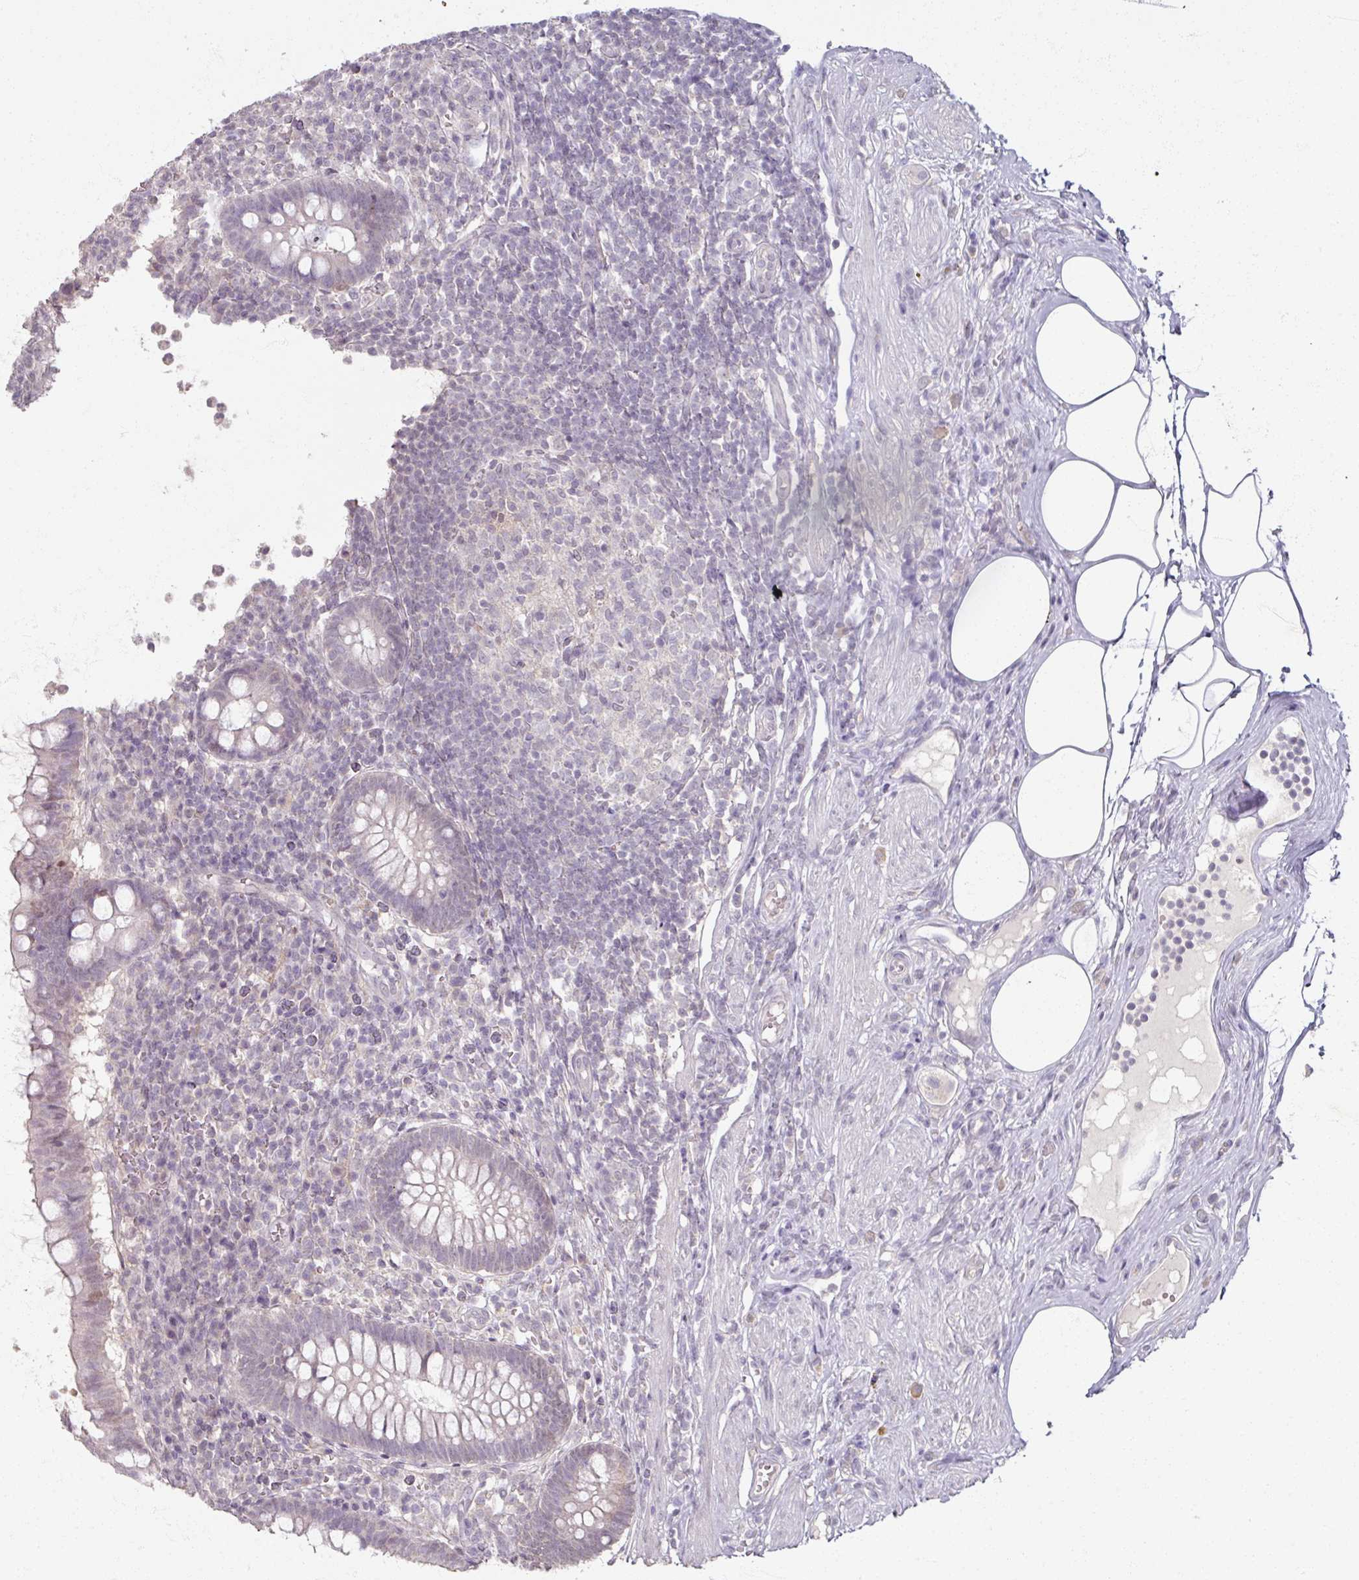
{"staining": {"intensity": "negative", "quantity": "none", "location": "none"}, "tissue": "appendix", "cell_type": "Glandular cells", "image_type": "normal", "snomed": [{"axis": "morphology", "description": "Normal tissue, NOS"}, {"axis": "topography", "description": "Appendix"}], "caption": "High power microscopy image of an immunohistochemistry image of benign appendix, revealing no significant positivity in glandular cells. (Immunohistochemistry, brightfield microscopy, high magnification).", "gene": "SOX11", "patient": {"sex": "female", "age": 56}}